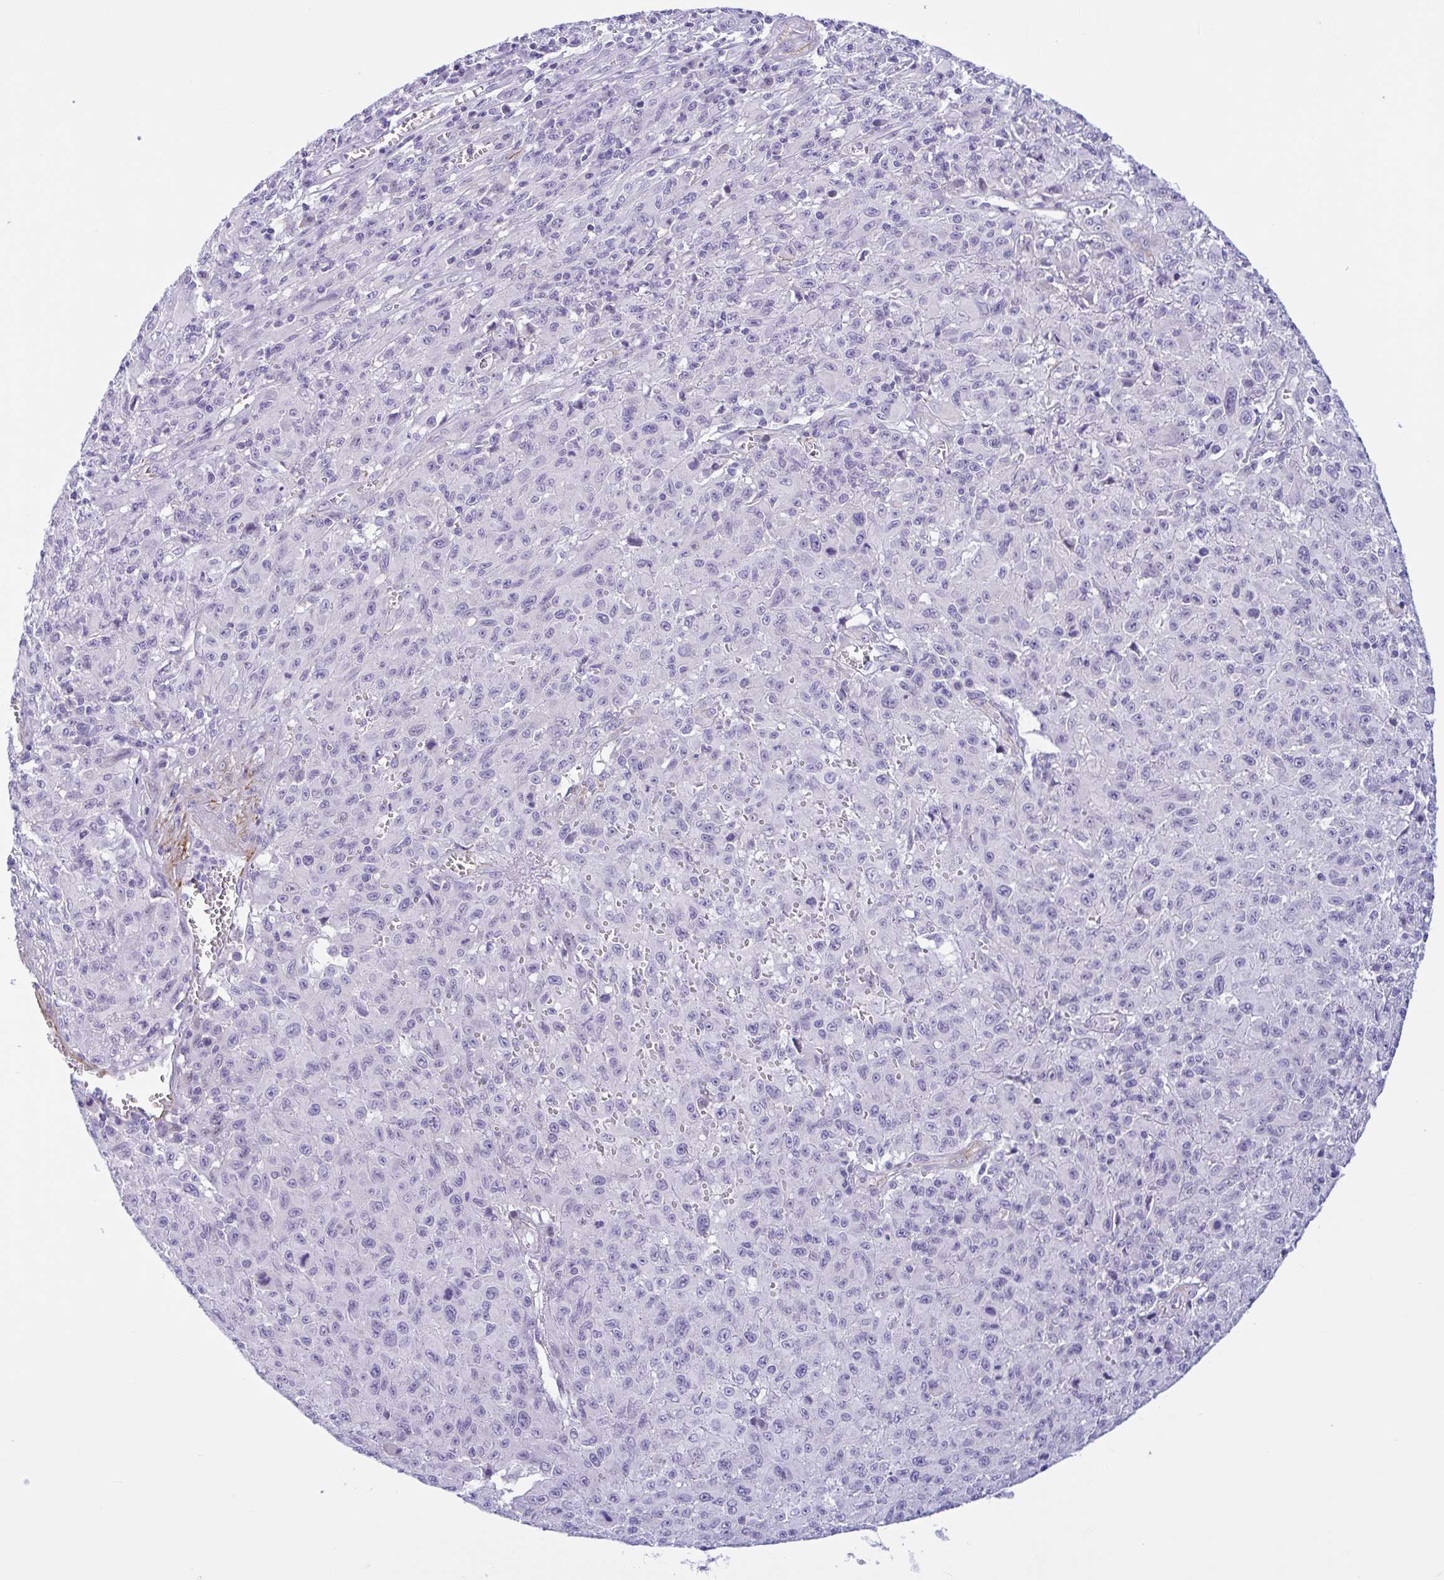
{"staining": {"intensity": "negative", "quantity": "none", "location": "none"}, "tissue": "melanoma", "cell_type": "Tumor cells", "image_type": "cancer", "snomed": [{"axis": "morphology", "description": "Malignant melanoma, NOS"}, {"axis": "topography", "description": "Skin"}], "caption": "Immunohistochemistry (IHC) histopathology image of neoplastic tissue: human melanoma stained with DAB (3,3'-diaminobenzidine) exhibits no significant protein staining in tumor cells.", "gene": "AHCYL2", "patient": {"sex": "male", "age": 46}}